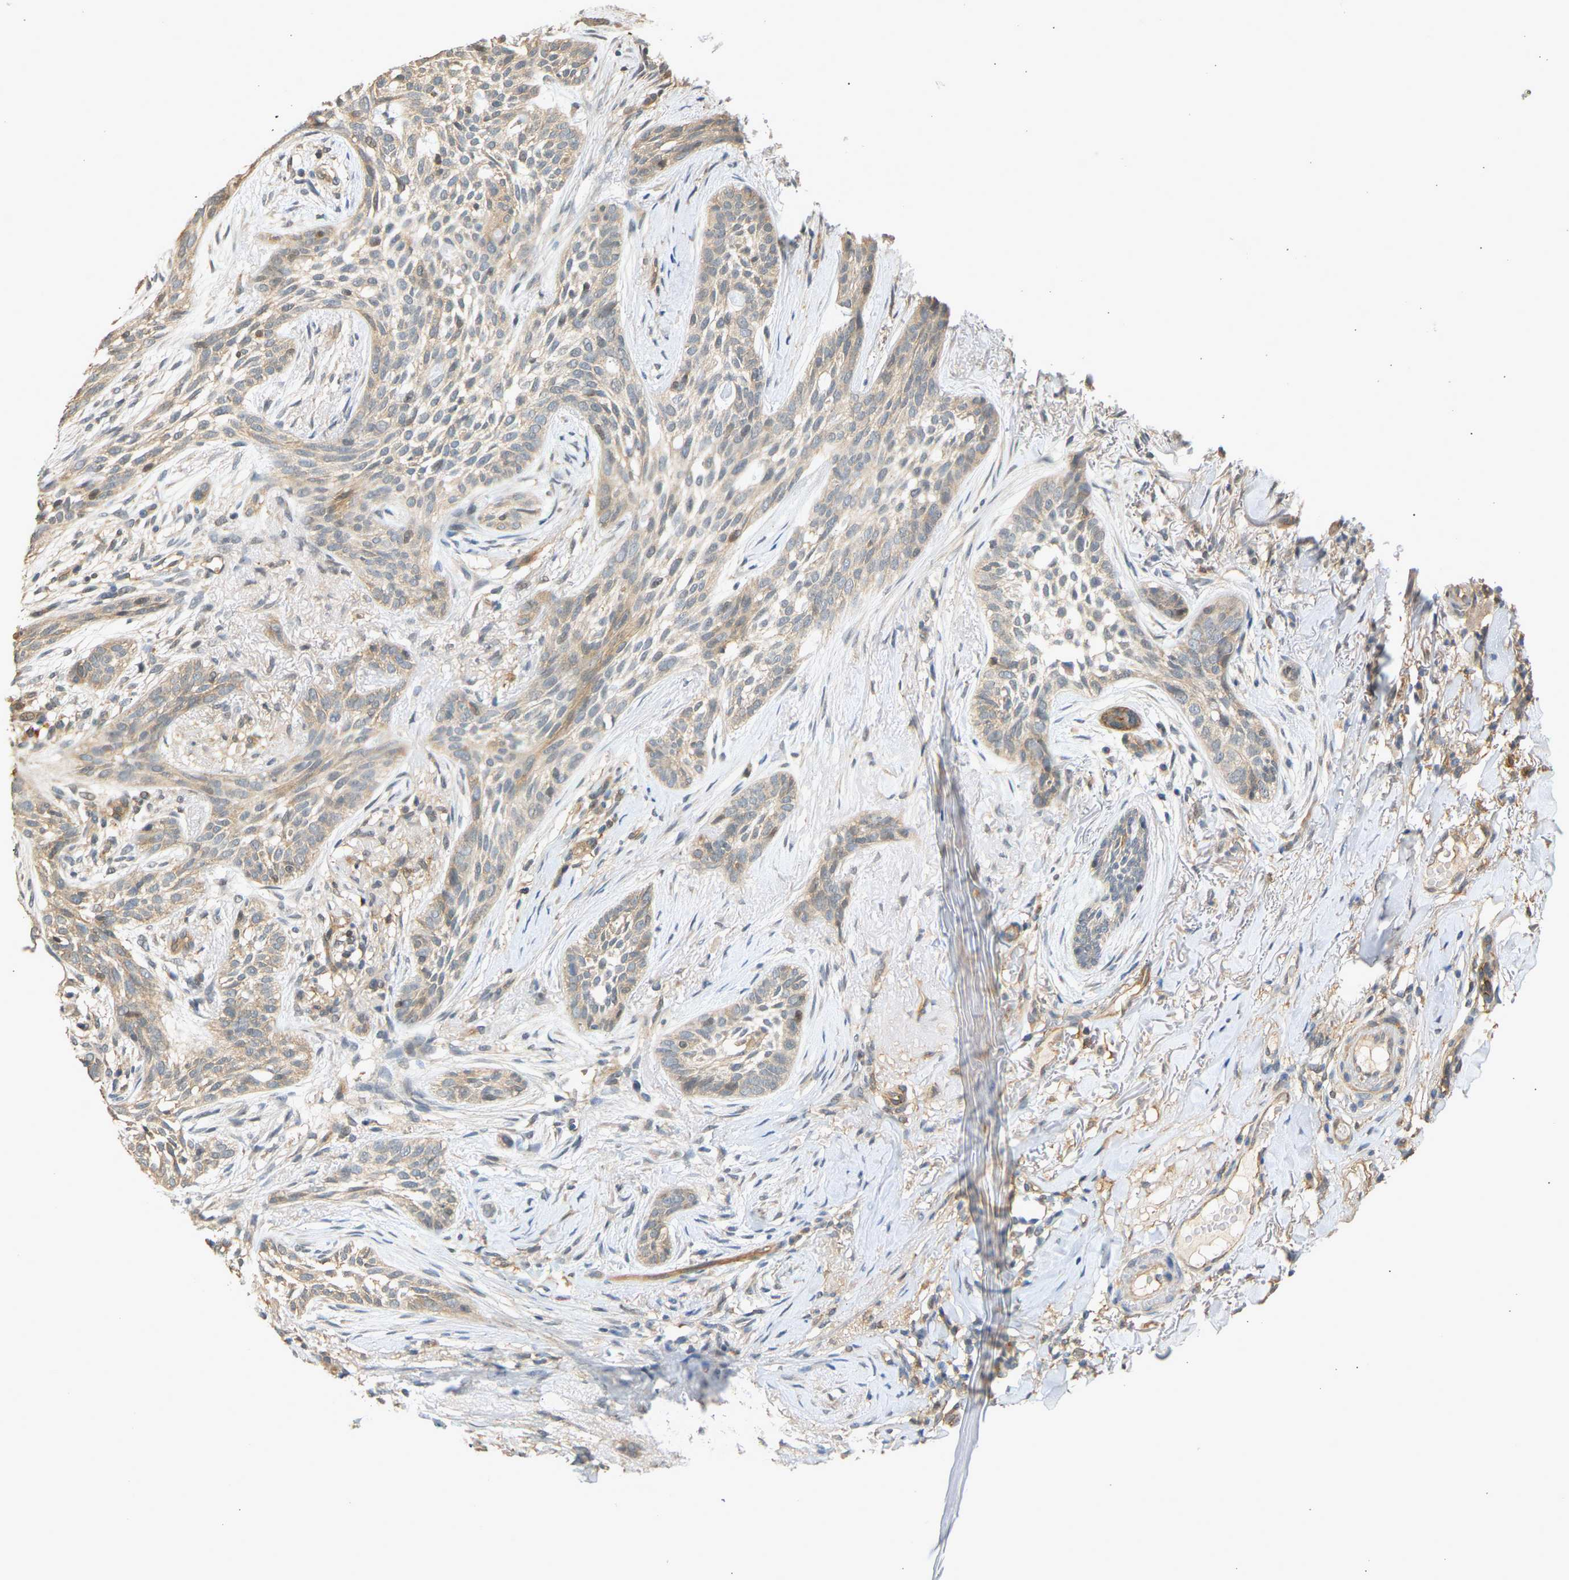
{"staining": {"intensity": "weak", "quantity": ">75%", "location": "cytoplasmic/membranous"}, "tissue": "skin cancer", "cell_type": "Tumor cells", "image_type": "cancer", "snomed": [{"axis": "morphology", "description": "Basal cell carcinoma"}, {"axis": "topography", "description": "Skin"}], "caption": "The image displays staining of basal cell carcinoma (skin), revealing weak cytoplasmic/membranous protein positivity (brown color) within tumor cells.", "gene": "RGL1", "patient": {"sex": "female", "age": 88}}